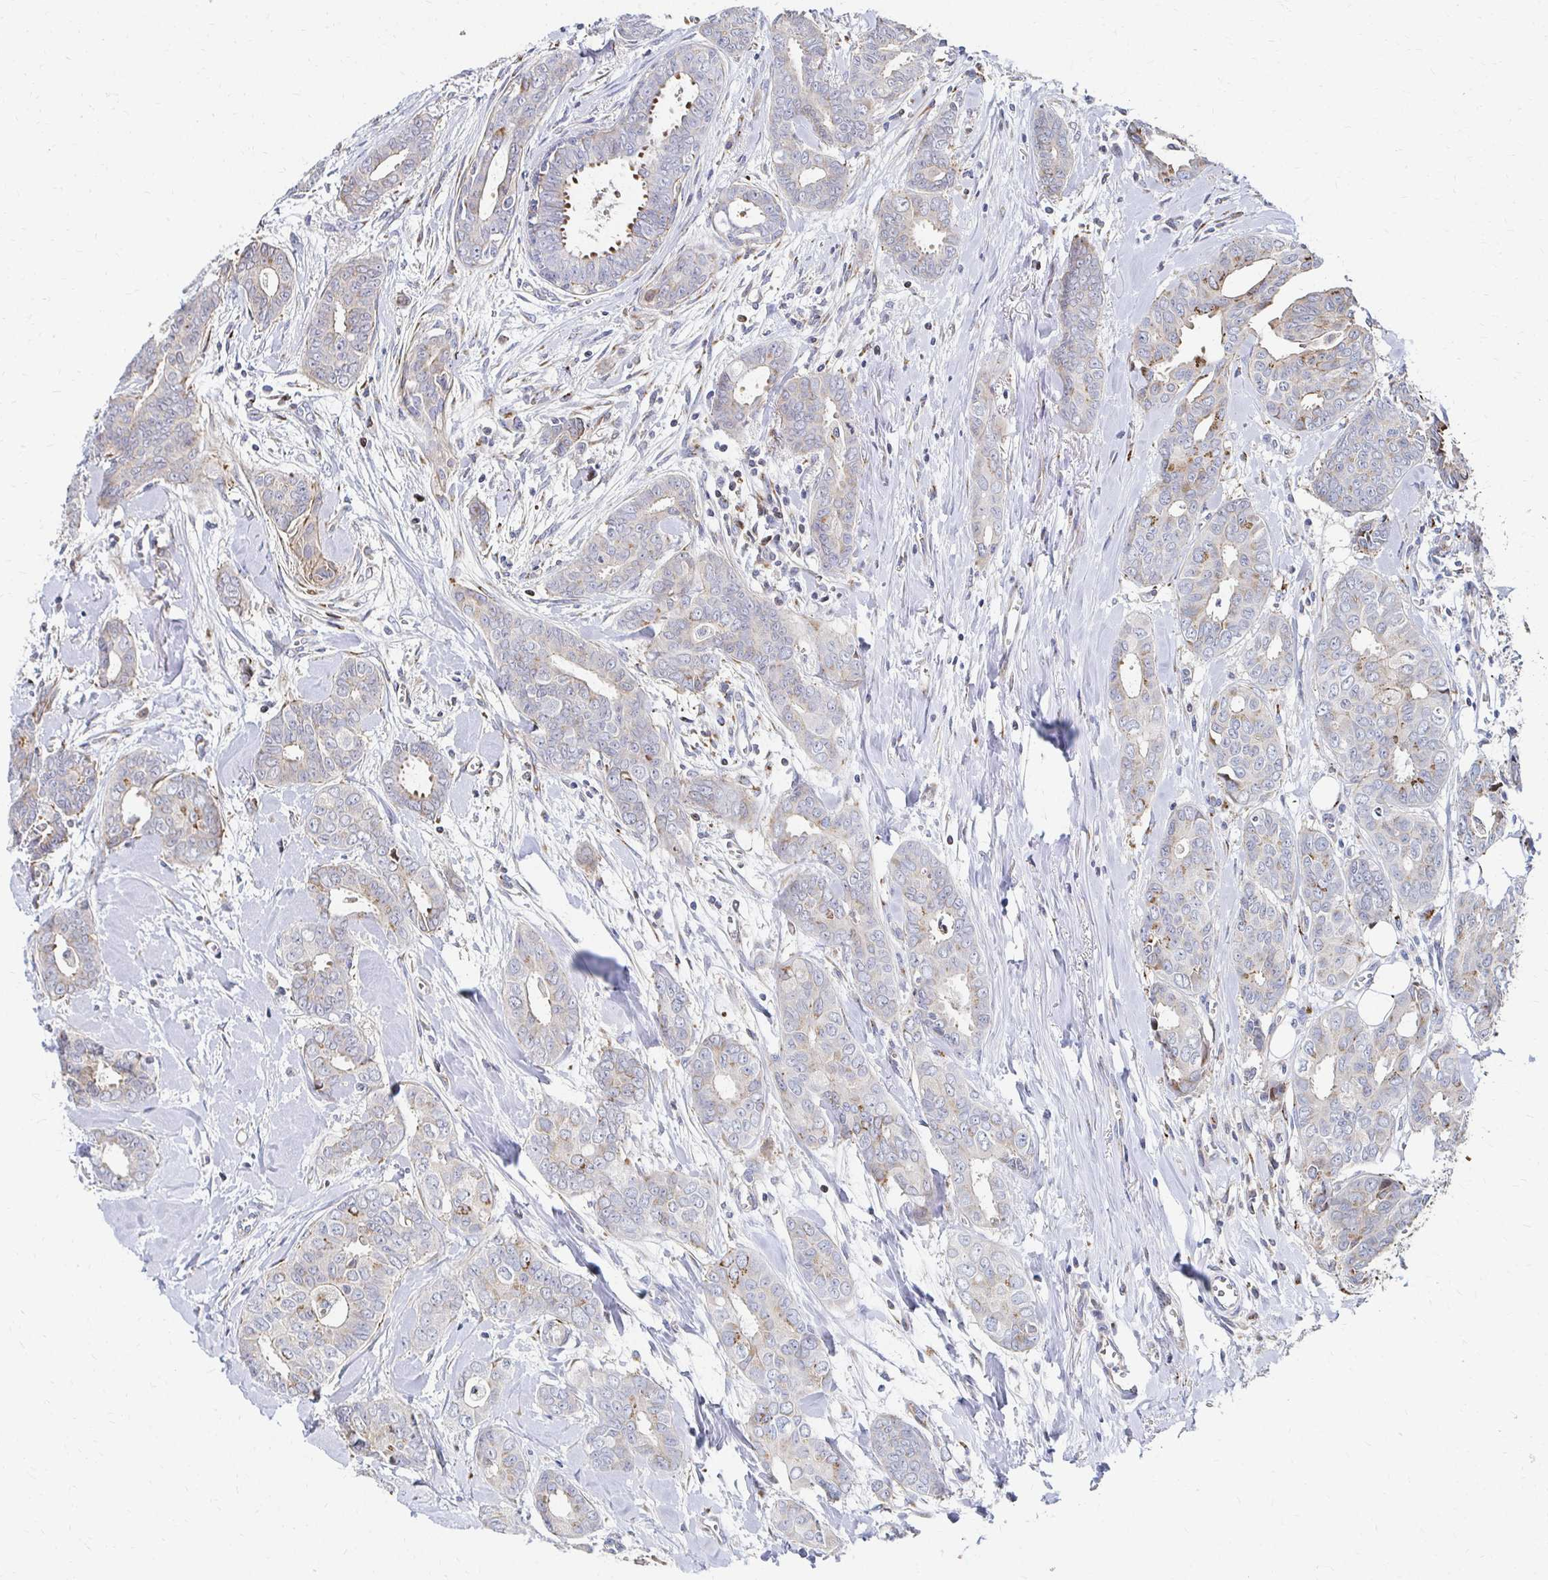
{"staining": {"intensity": "moderate", "quantity": "<25%", "location": "cytoplasmic/membranous"}, "tissue": "breast cancer", "cell_type": "Tumor cells", "image_type": "cancer", "snomed": [{"axis": "morphology", "description": "Duct carcinoma"}, {"axis": "topography", "description": "Breast"}], "caption": "DAB immunohistochemical staining of invasive ductal carcinoma (breast) shows moderate cytoplasmic/membranous protein positivity in about <25% of tumor cells.", "gene": "MAN1A1", "patient": {"sex": "female", "age": 45}}